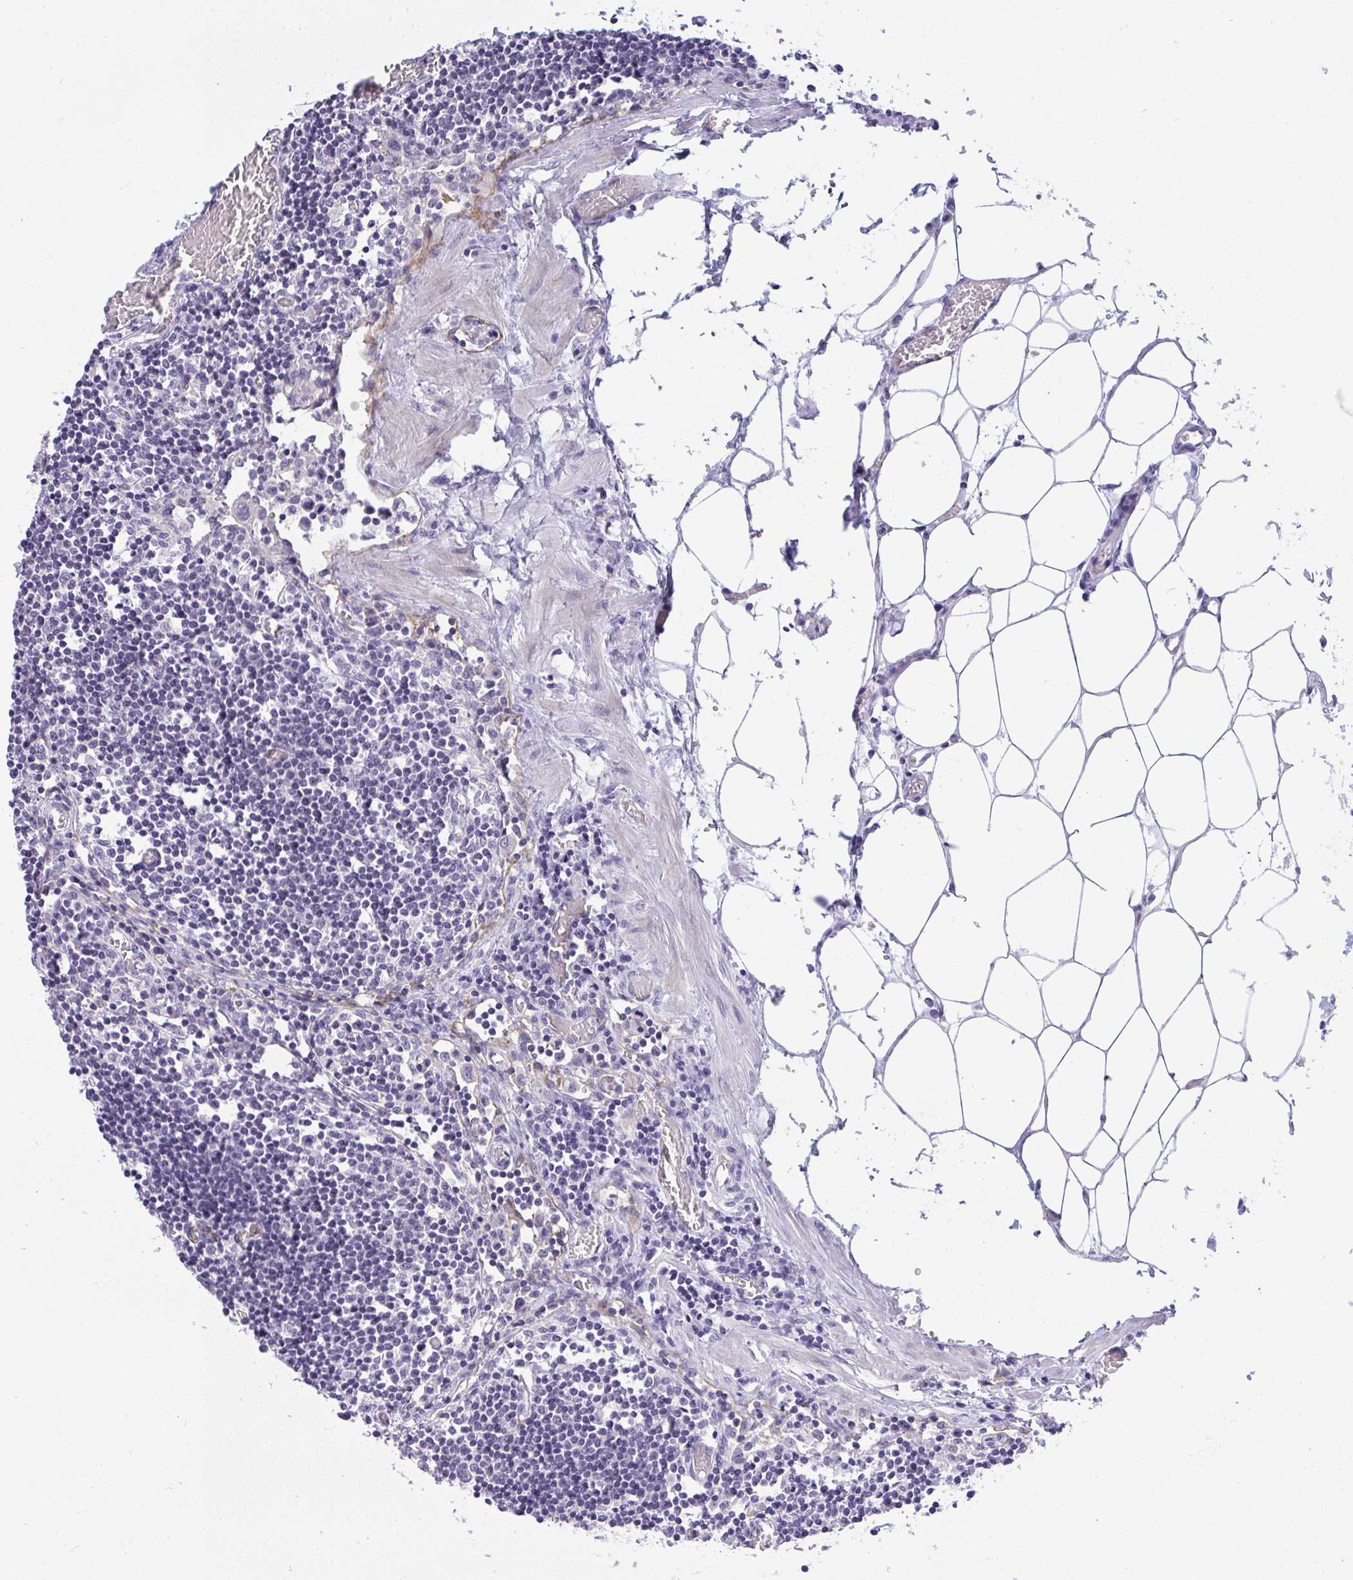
{"staining": {"intensity": "negative", "quantity": "none", "location": "none"}, "tissue": "lymph node", "cell_type": "Germinal center cells", "image_type": "normal", "snomed": [{"axis": "morphology", "description": "Normal tissue, NOS"}, {"axis": "topography", "description": "Lymph node"}], "caption": "Micrograph shows no significant protein expression in germinal center cells of unremarkable lymph node. The staining is performed using DAB brown chromogen with nuclei counter-stained in using hematoxylin.", "gene": "TMEM82", "patient": {"sex": "male", "age": 66}}